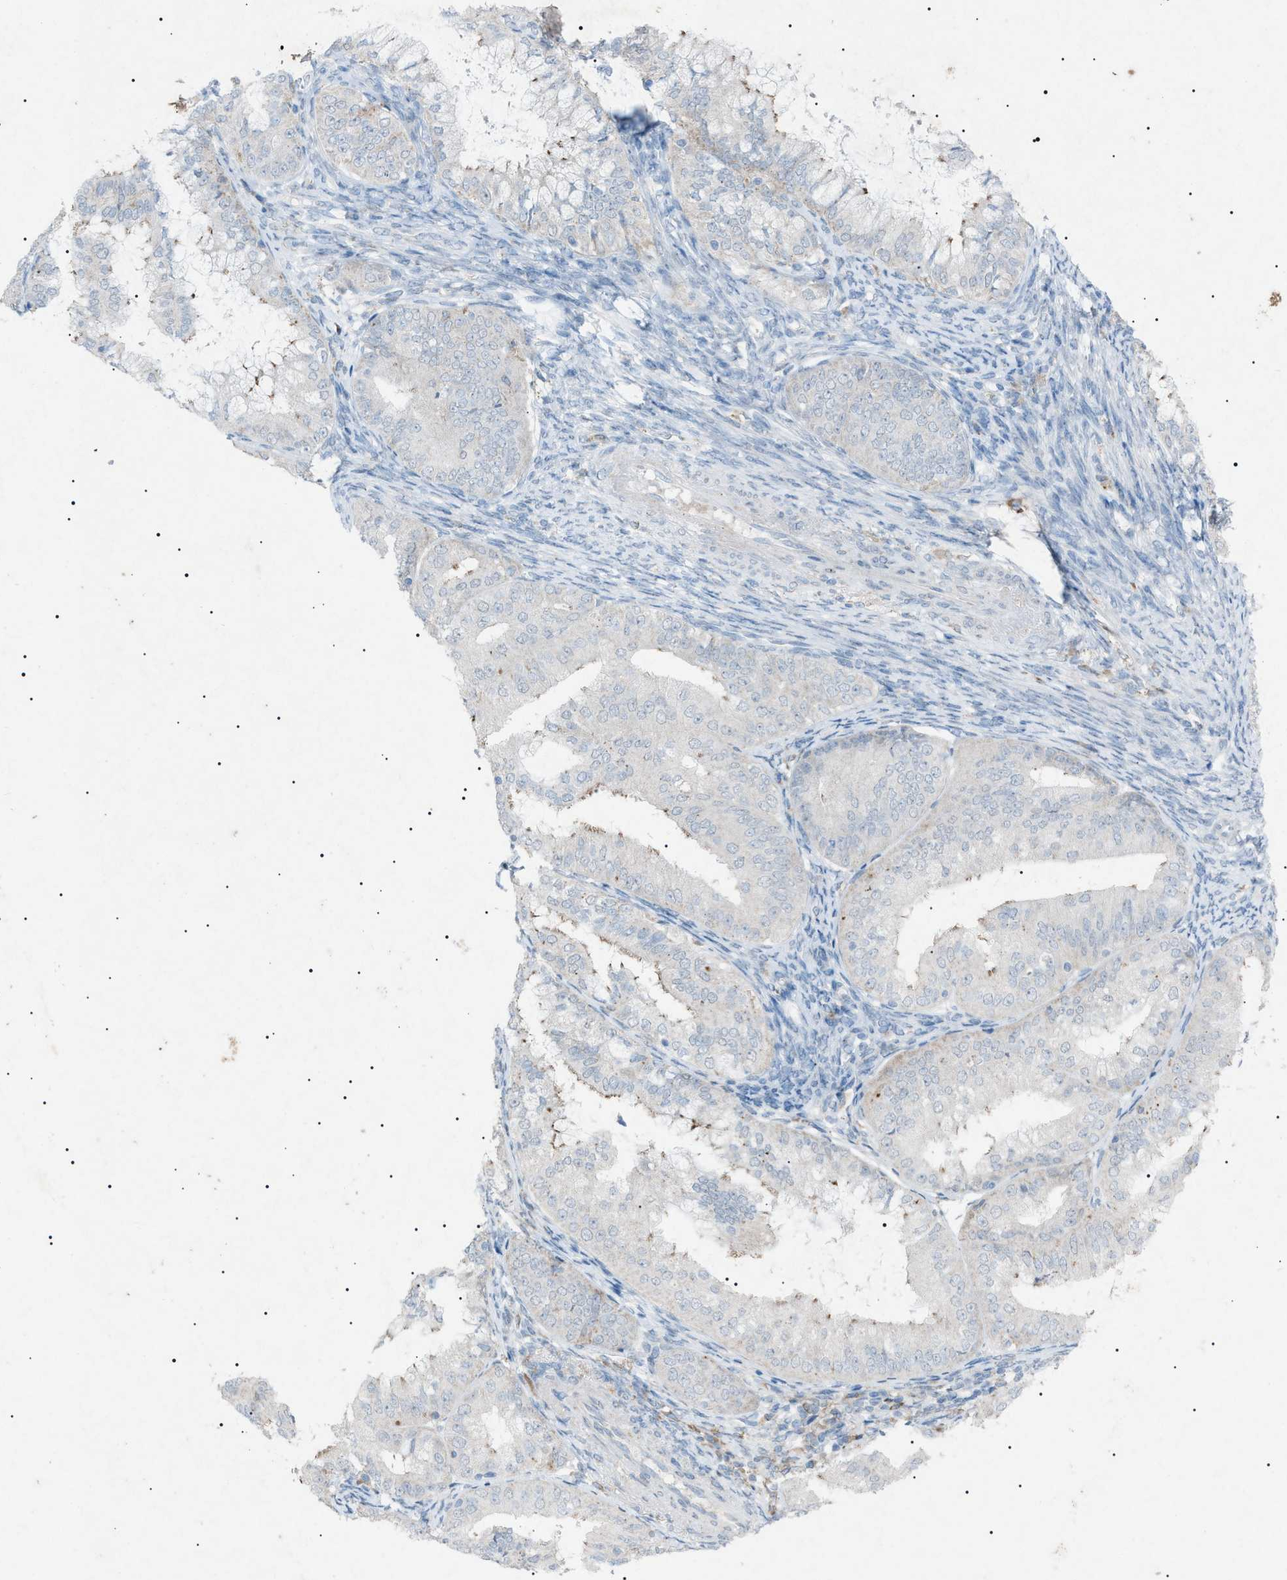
{"staining": {"intensity": "negative", "quantity": "none", "location": "none"}, "tissue": "endometrial cancer", "cell_type": "Tumor cells", "image_type": "cancer", "snomed": [{"axis": "morphology", "description": "Adenocarcinoma, NOS"}, {"axis": "topography", "description": "Endometrium"}], "caption": "The IHC photomicrograph has no significant expression in tumor cells of adenocarcinoma (endometrial) tissue.", "gene": "BTK", "patient": {"sex": "female", "age": 63}}